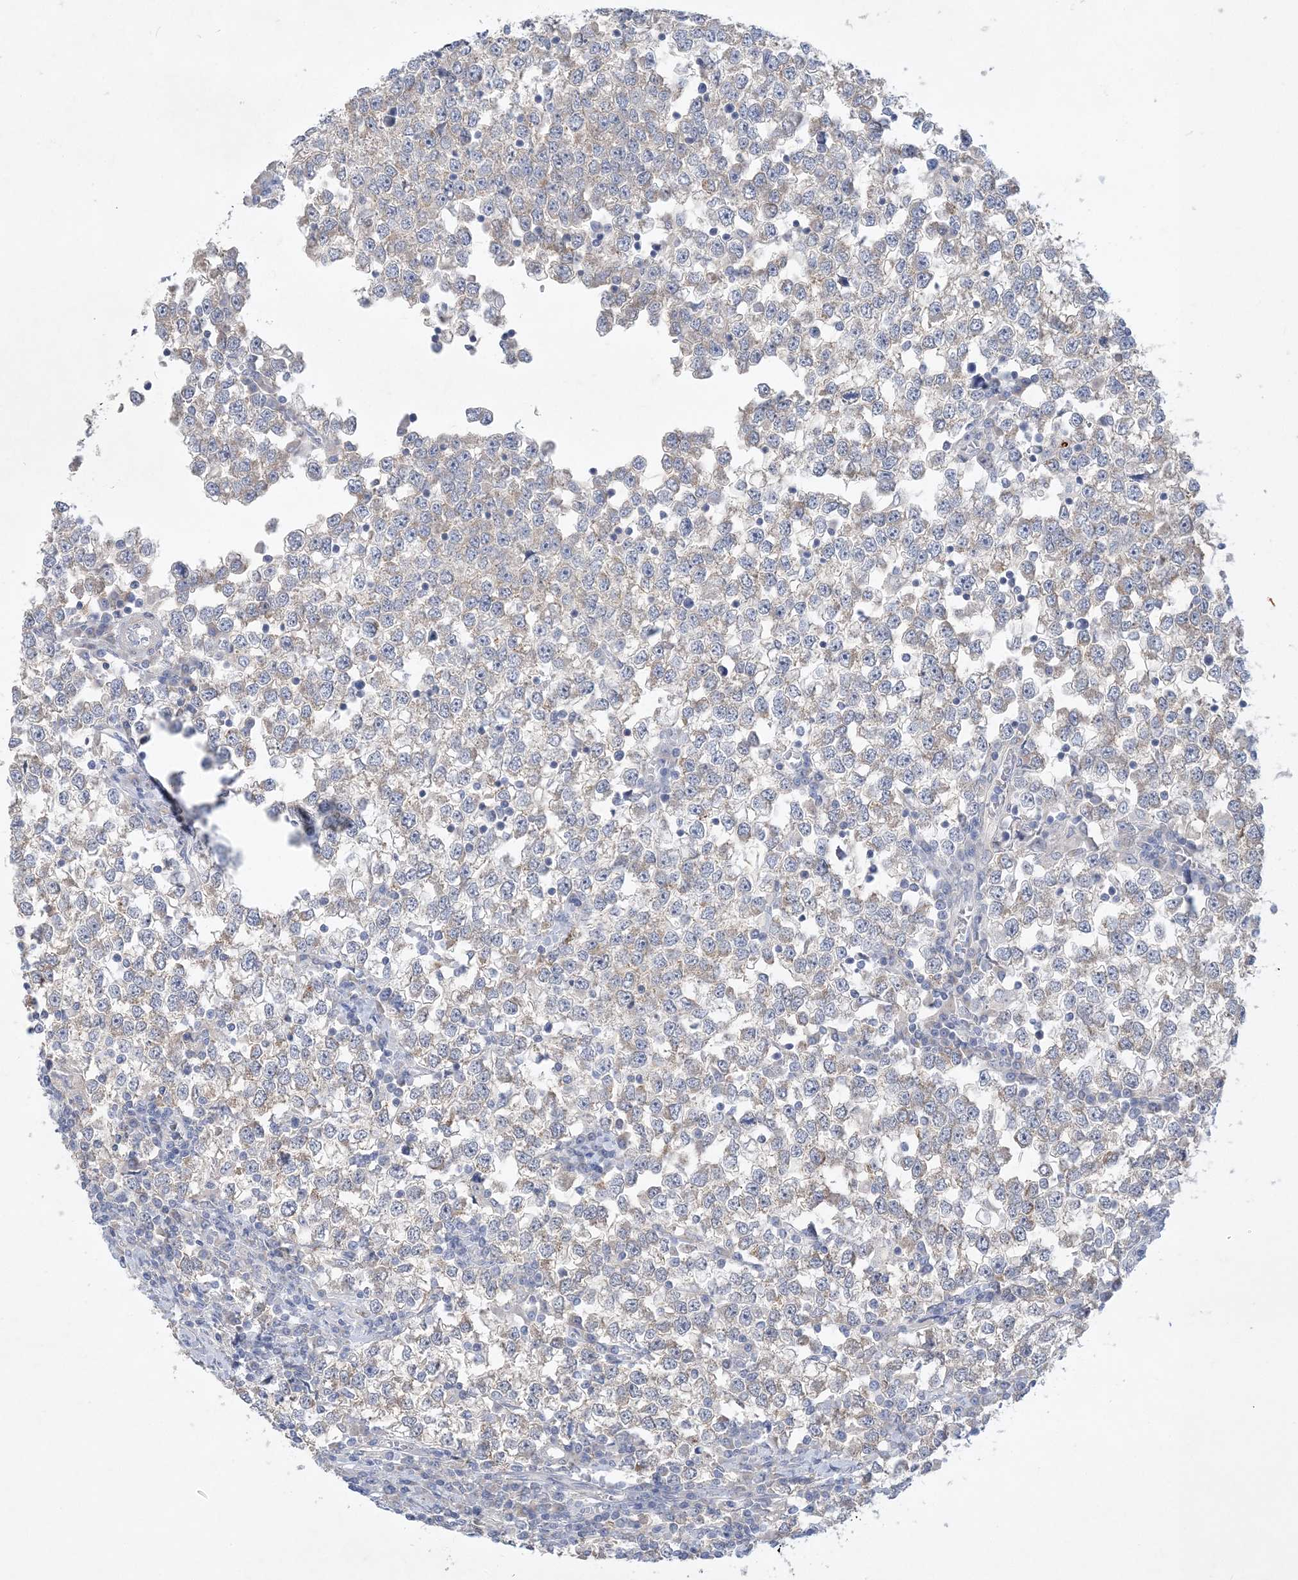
{"staining": {"intensity": "weak", "quantity": "<25%", "location": "cytoplasmic/membranous"}, "tissue": "testis cancer", "cell_type": "Tumor cells", "image_type": "cancer", "snomed": [{"axis": "morphology", "description": "Seminoma, NOS"}, {"axis": "topography", "description": "Testis"}], "caption": "There is no significant staining in tumor cells of testis cancer (seminoma). Brightfield microscopy of immunohistochemistry stained with DAB (3,3'-diaminobenzidine) (brown) and hematoxylin (blue), captured at high magnification.", "gene": "ANKRD35", "patient": {"sex": "male", "age": 65}}